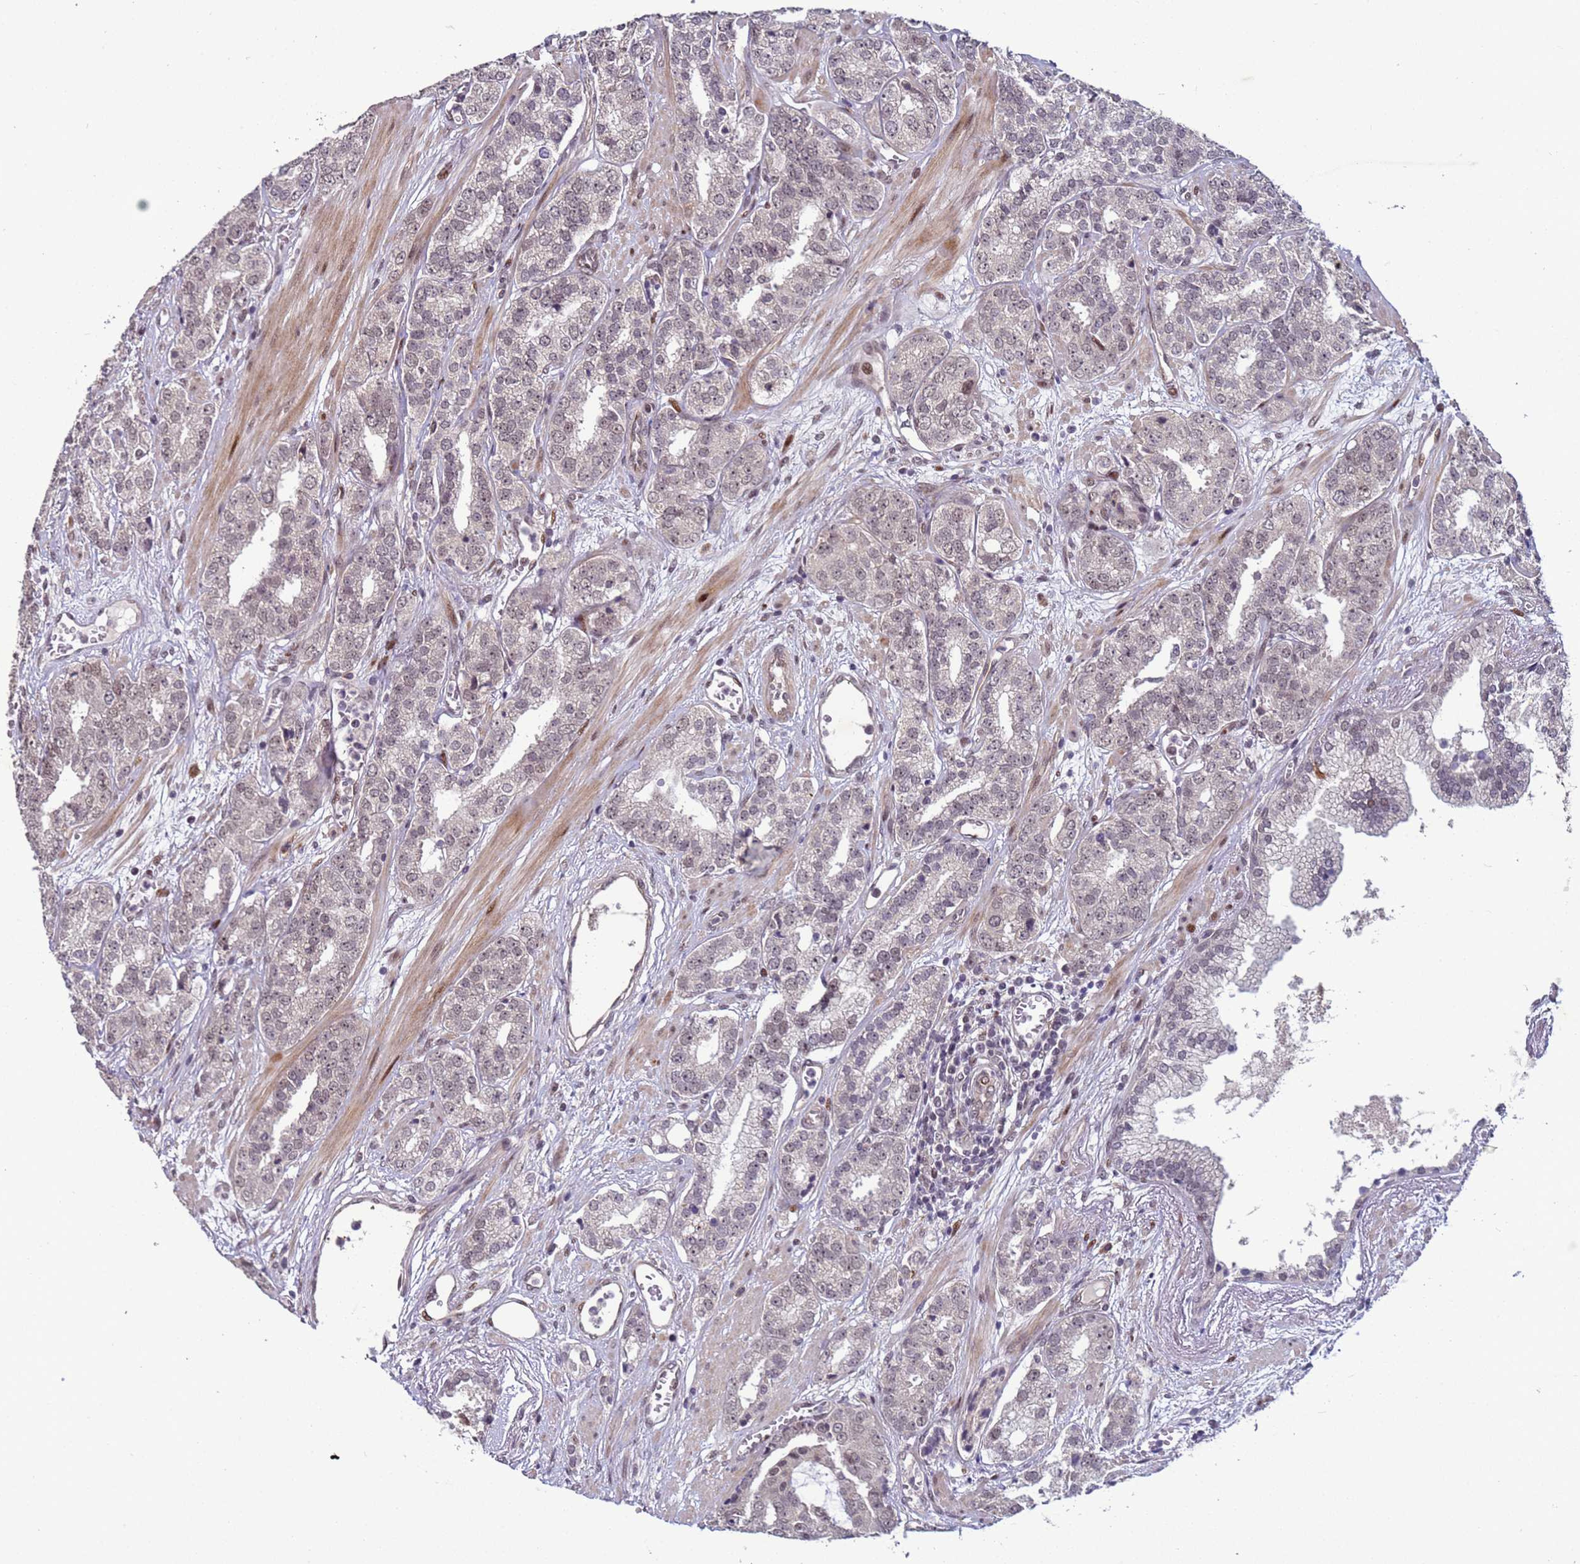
{"staining": {"intensity": "negative", "quantity": "none", "location": "none"}, "tissue": "prostate cancer", "cell_type": "Tumor cells", "image_type": "cancer", "snomed": [{"axis": "morphology", "description": "Adenocarcinoma, High grade"}, {"axis": "topography", "description": "Prostate"}], "caption": "IHC histopathology image of neoplastic tissue: human prostate cancer stained with DAB displays no significant protein staining in tumor cells. Nuclei are stained in blue.", "gene": "SHC3", "patient": {"sex": "male", "age": 71}}